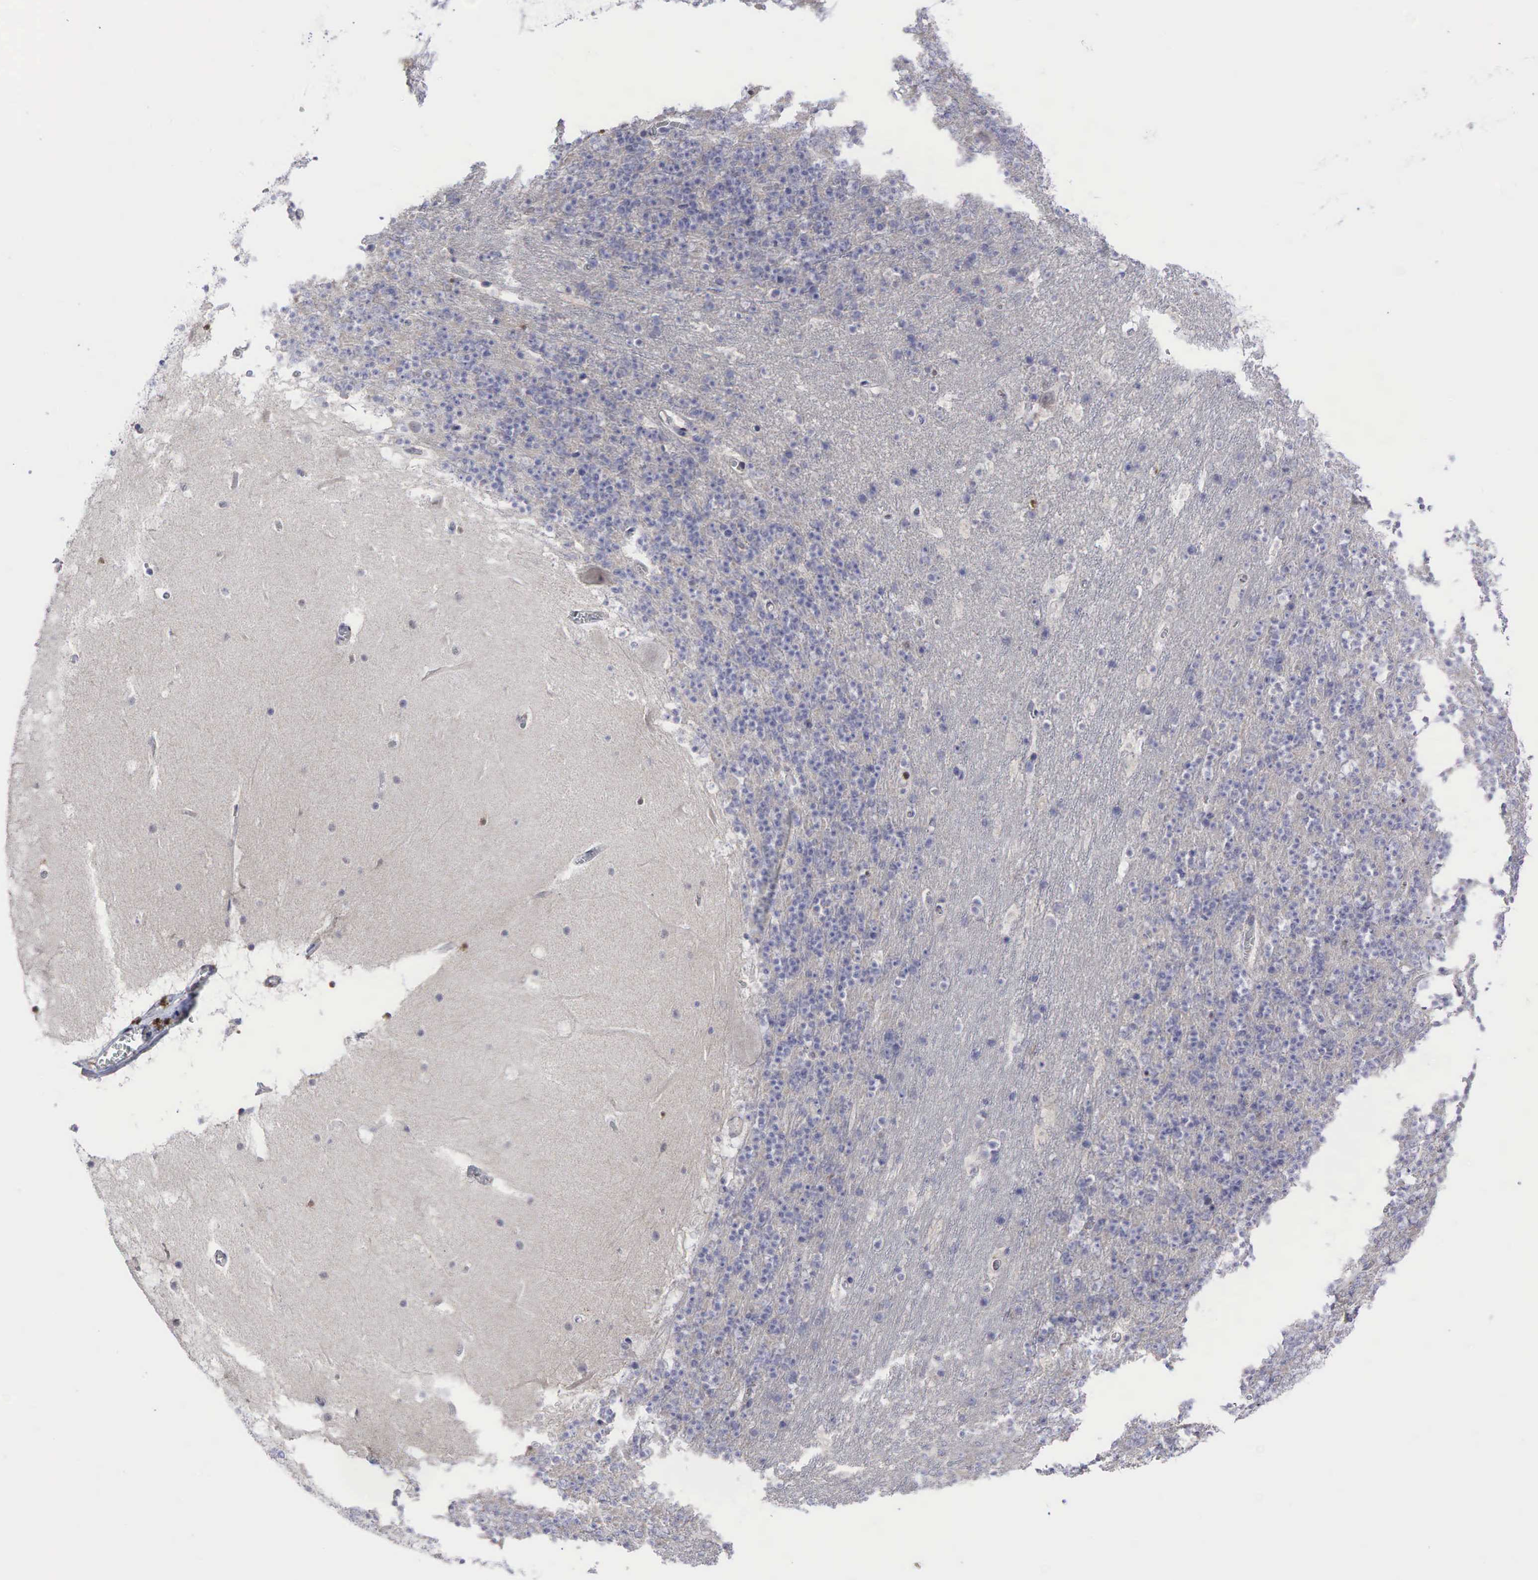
{"staining": {"intensity": "negative", "quantity": "none", "location": "none"}, "tissue": "cerebellum", "cell_type": "Cells in granular layer", "image_type": "normal", "snomed": [{"axis": "morphology", "description": "Normal tissue, NOS"}, {"axis": "topography", "description": "Cerebellum"}], "caption": "Protein analysis of unremarkable cerebellum reveals no significant expression in cells in granular layer.", "gene": "CCND1", "patient": {"sex": "male", "age": 45}}